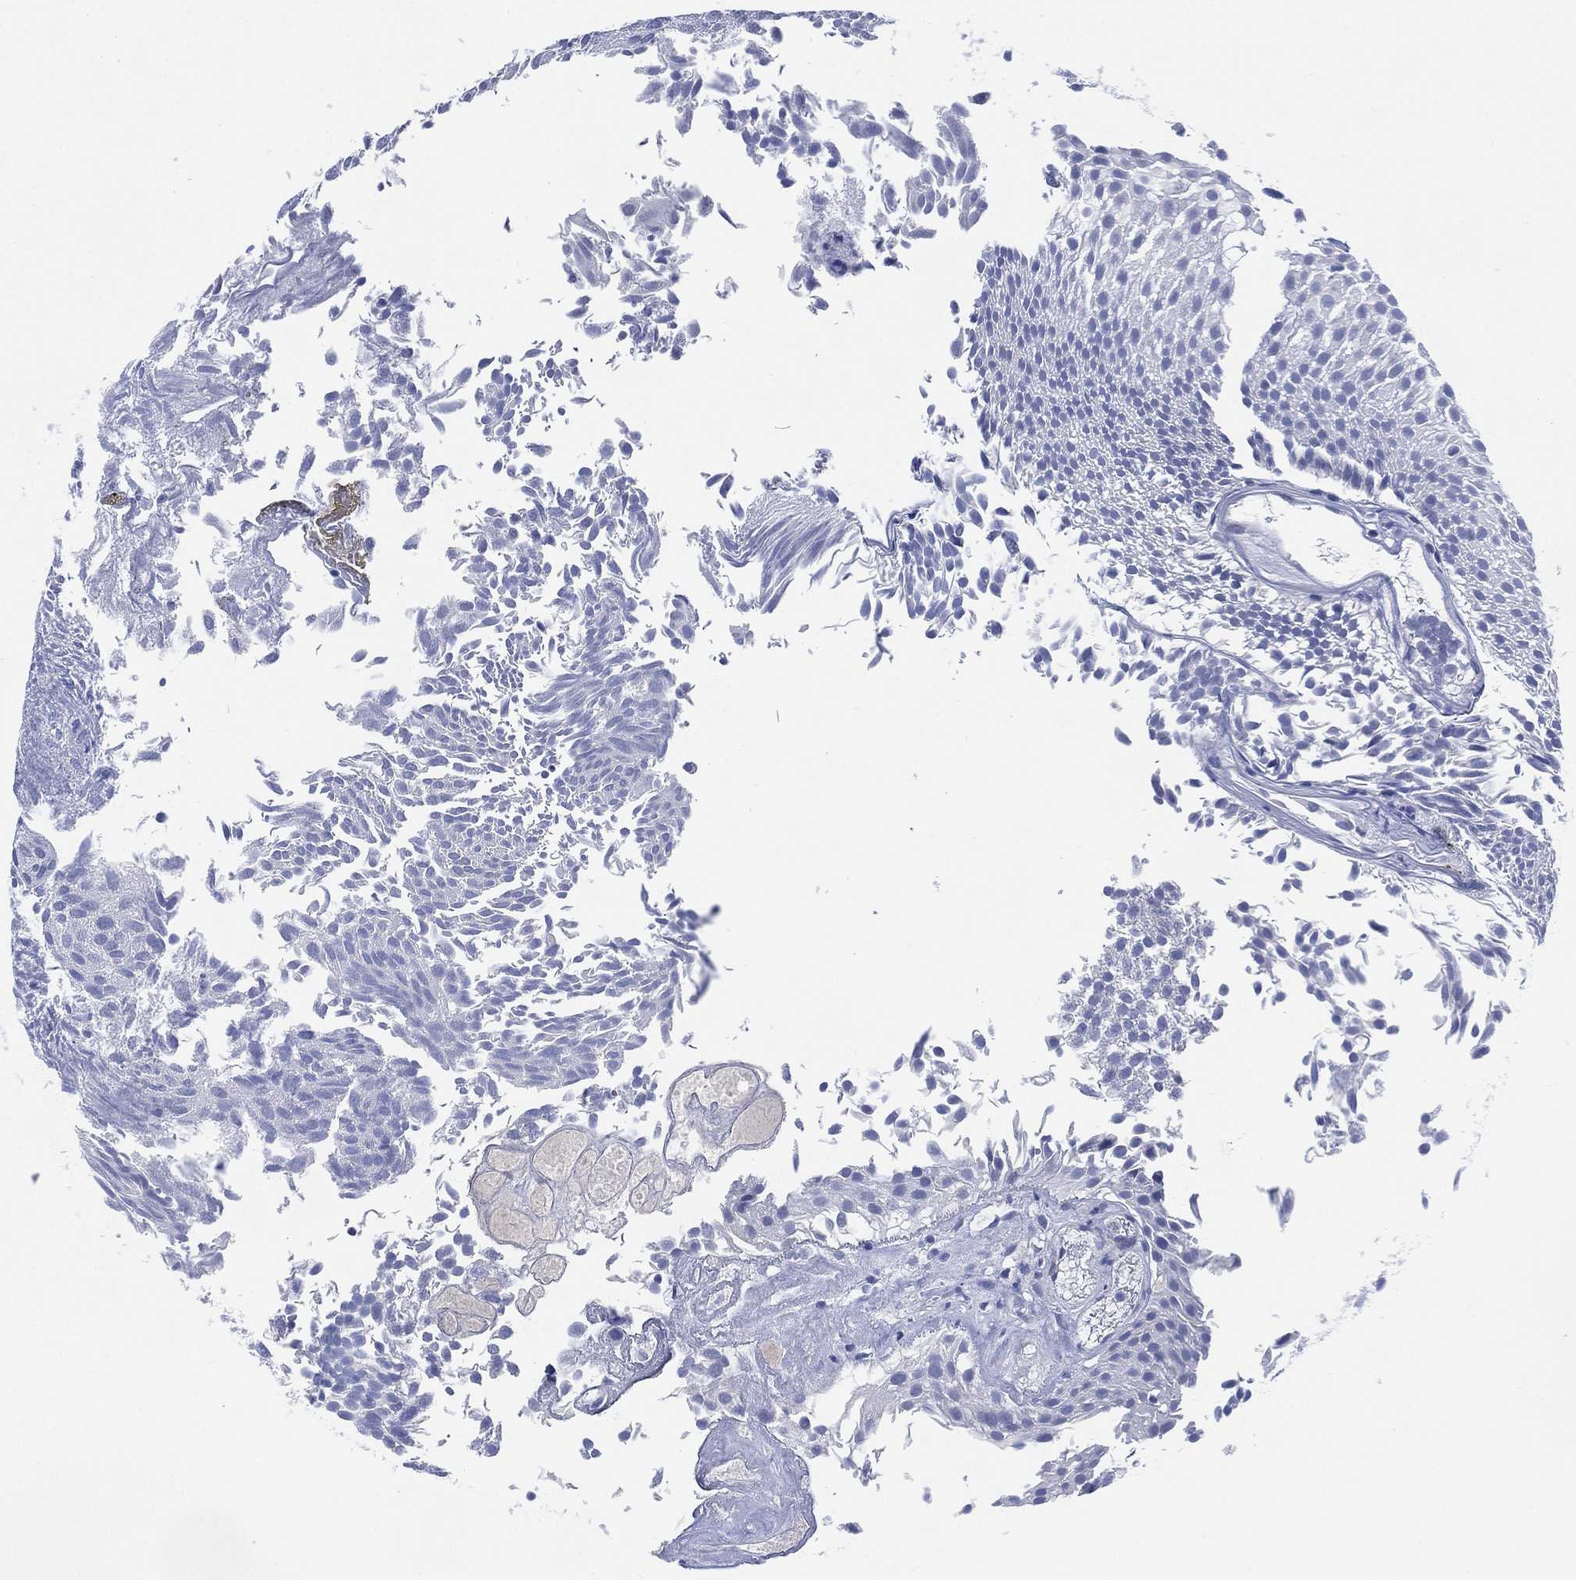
{"staining": {"intensity": "negative", "quantity": "none", "location": "none"}, "tissue": "urothelial cancer", "cell_type": "Tumor cells", "image_type": "cancer", "snomed": [{"axis": "morphology", "description": "Urothelial carcinoma, Low grade"}, {"axis": "topography", "description": "Urinary bladder"}], "caption": "A histopathology image of urothelial cancer stained for a protein reveals no brown staining in tumor cells.", "gene": "ADAD2", "patient": {"sex": "male", "age": 52}}